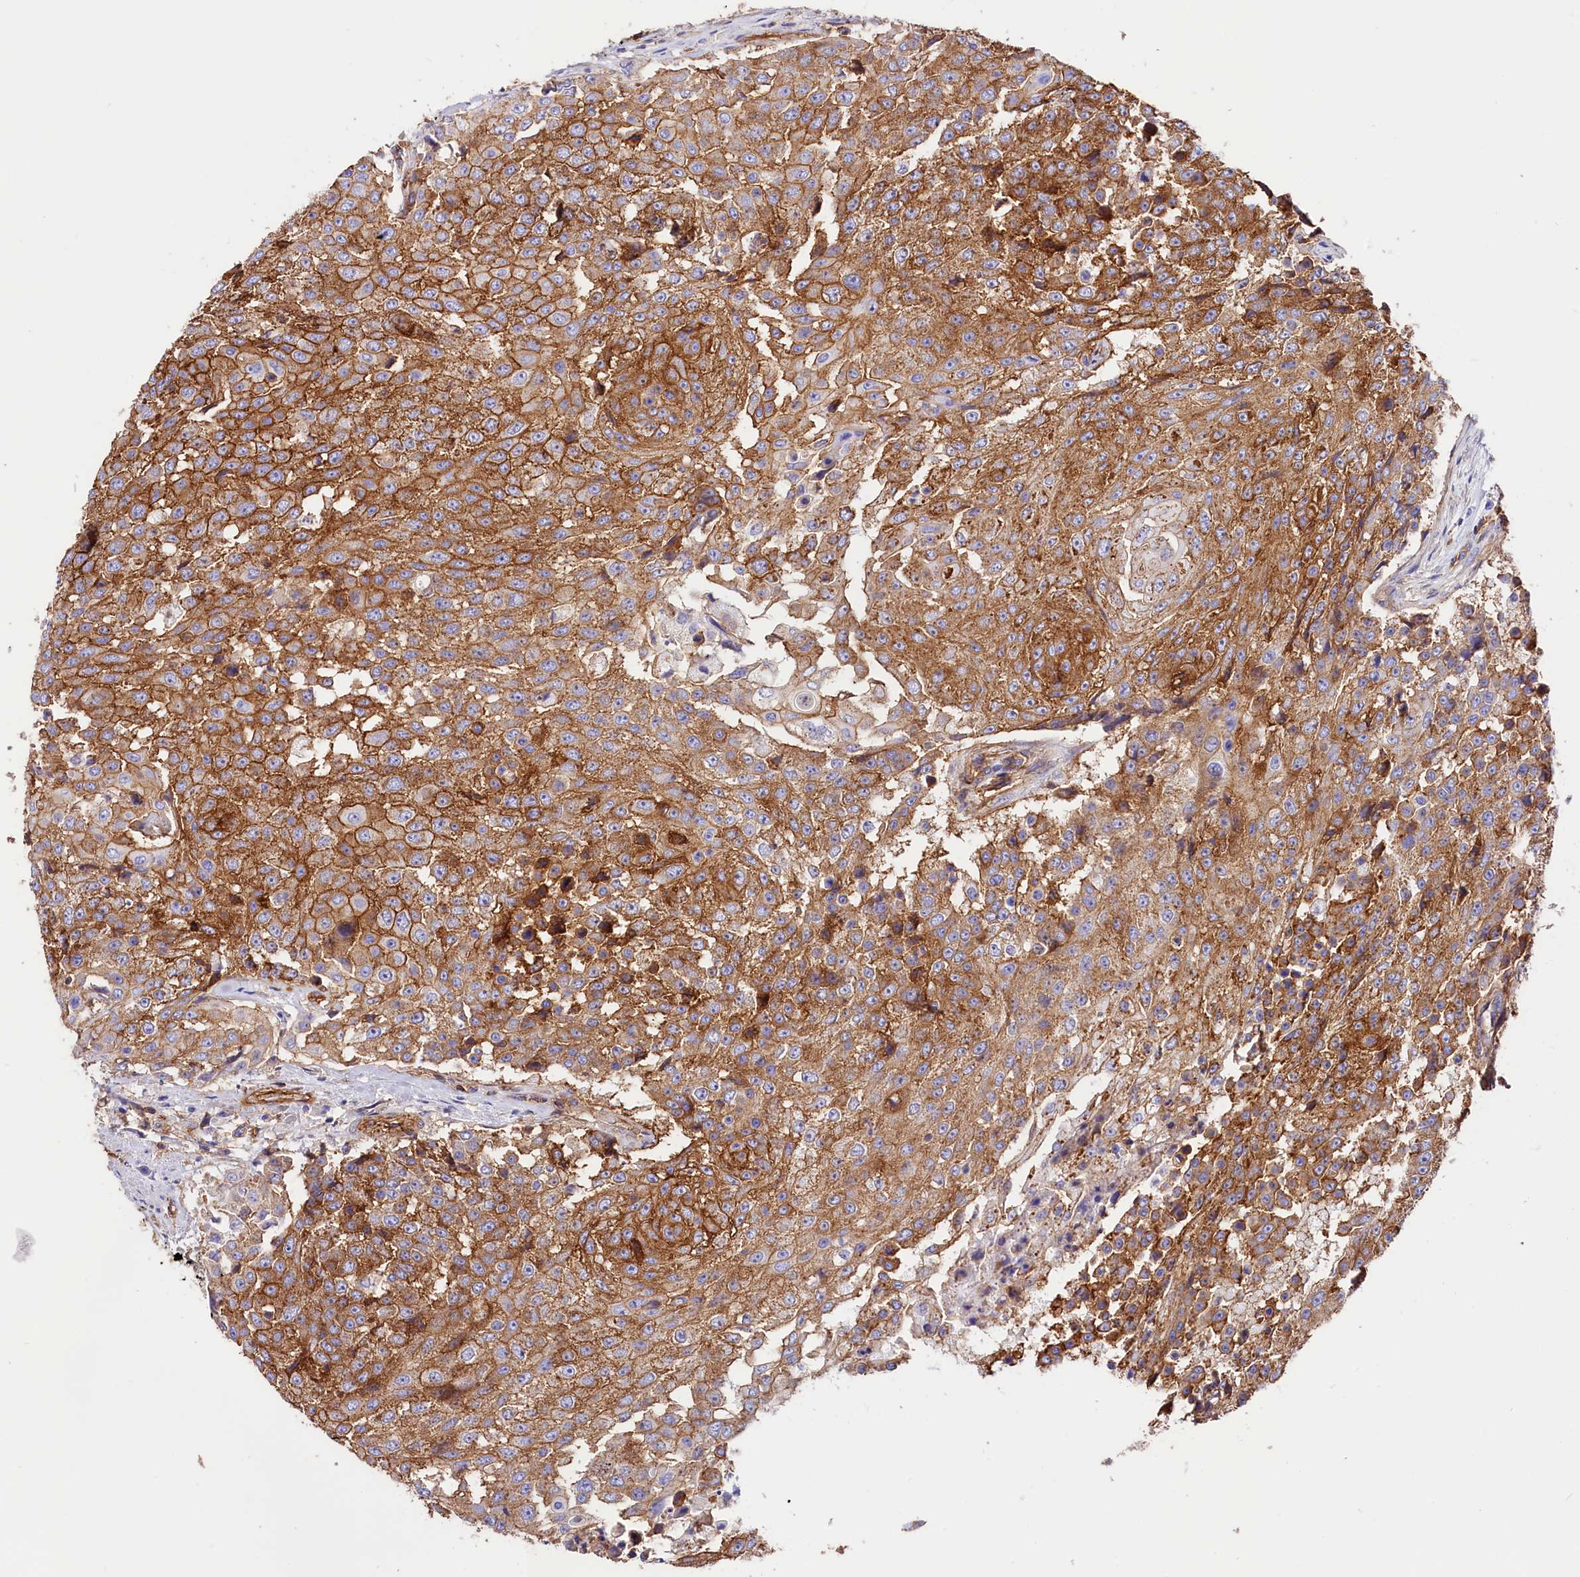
{"staining": {"intensity": "strong", "quantity": ">75%", "location": "cytoplasmic/membranous"}, "tissue": "urothelial cancer", "cell_type": "Tumor cells", "image_type": "cancer", "snomed": [{"axis": "morphology", "description": "Urothelial carcinoma, High grade"}, {"axis": "topography", "description": "Urinary bladder"}], "caption": "Brown immunohistochemical staining in urothelial cancer demonstrates strong cytoplasmic/membranous staining in approximately >75% of tumor cells. Nuclei are stained in blue.", "gene": "ATP2B4", "patient": {"sex": "female", "age": 63}}